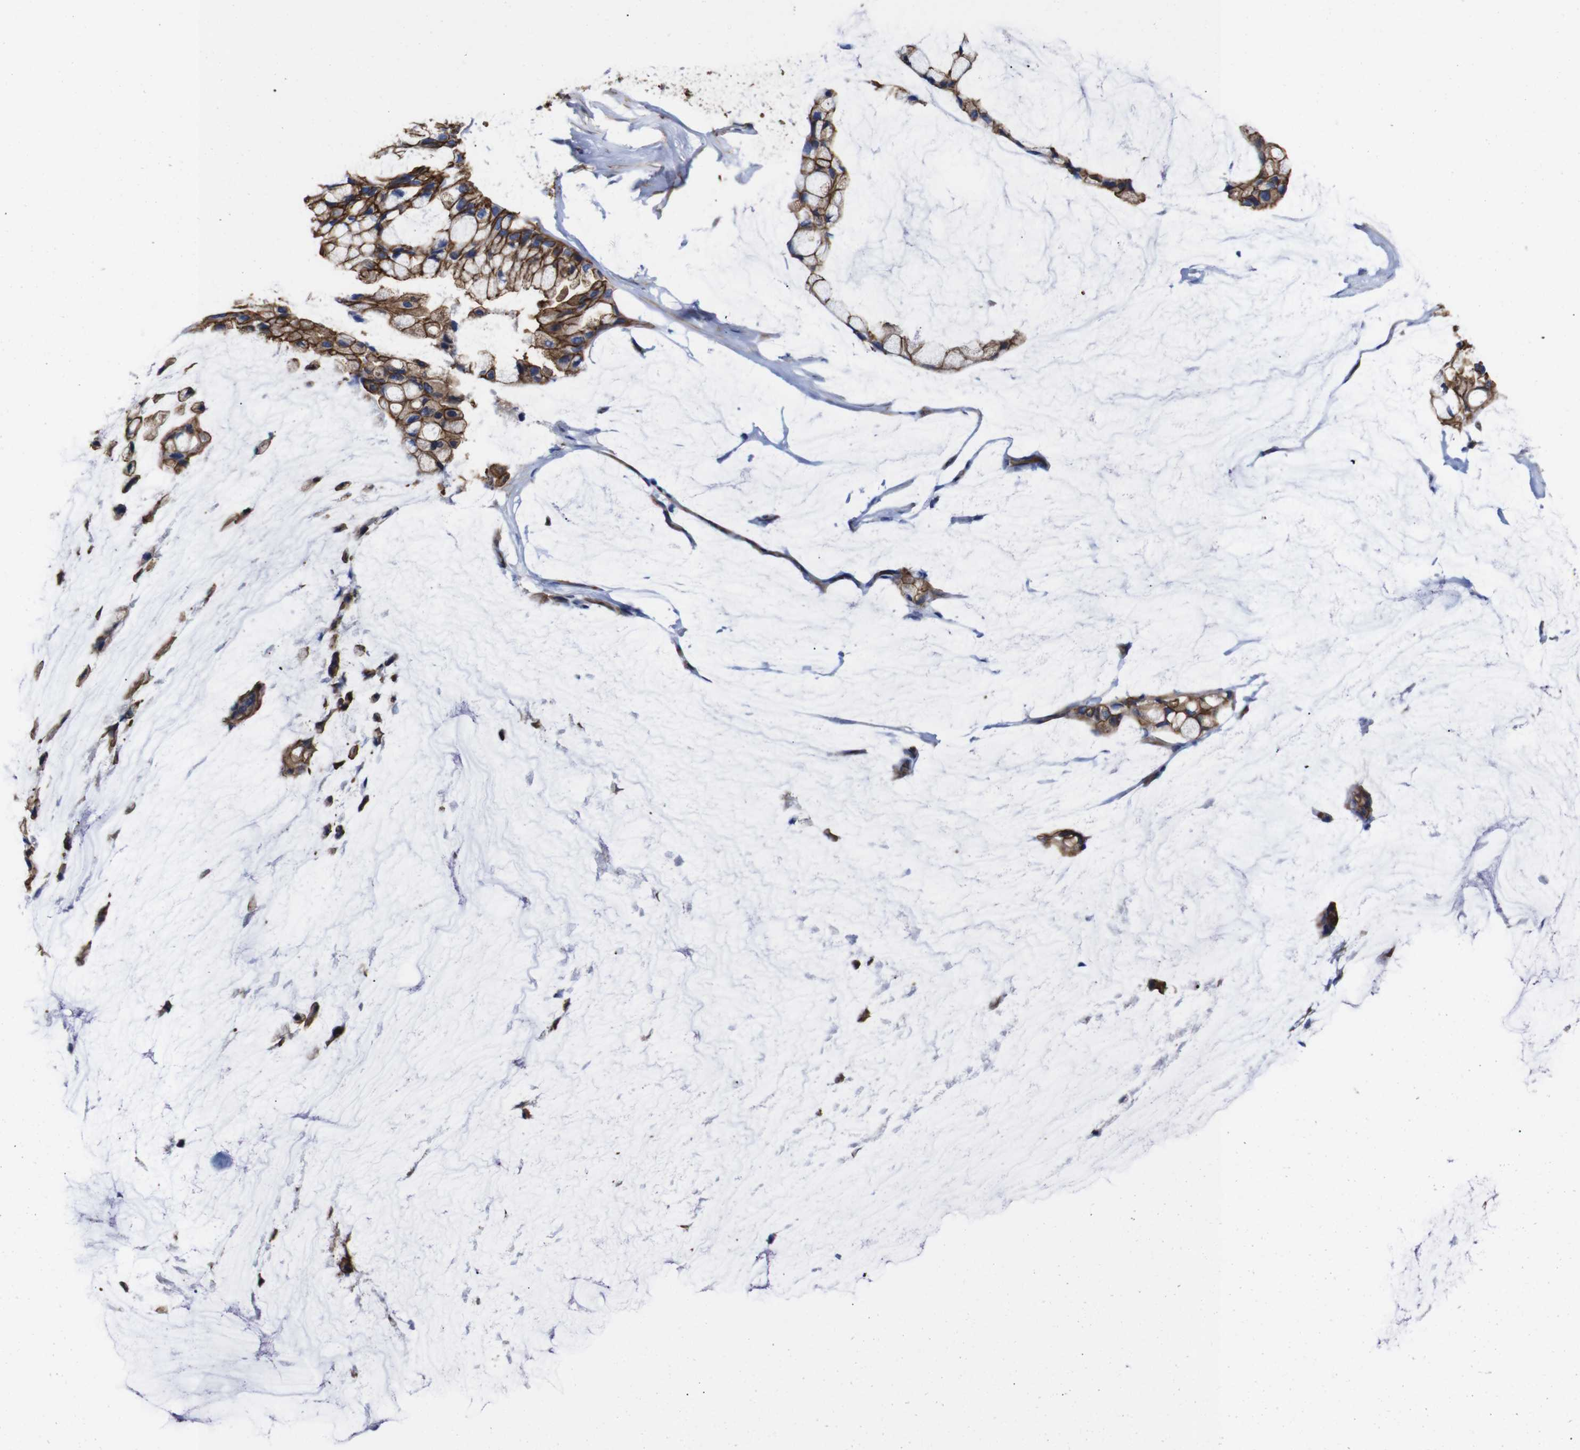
{"staining": {"intensity": "strong", "quantity": ">75%", "location": "cytoplasmic/membranous"}, "tissue": "ovarian cancer", "cell_type": "Tumor cells", "image_type": "cancer", "snomed": [{"axis": "morphology", "description": "Cystadenocarcinoma, mucinous, NOS"}, {"axis": "topography", "description": "Ovary"}], "caption": "The image displays staining of ovarian mucinous cystadenocarcinoma, revealing strong cytoplasmic/membranous protein staining (brown color) within tumor cells.", "gene": "SPTBN1", "patient": {"sex": "female", "age": 39}}